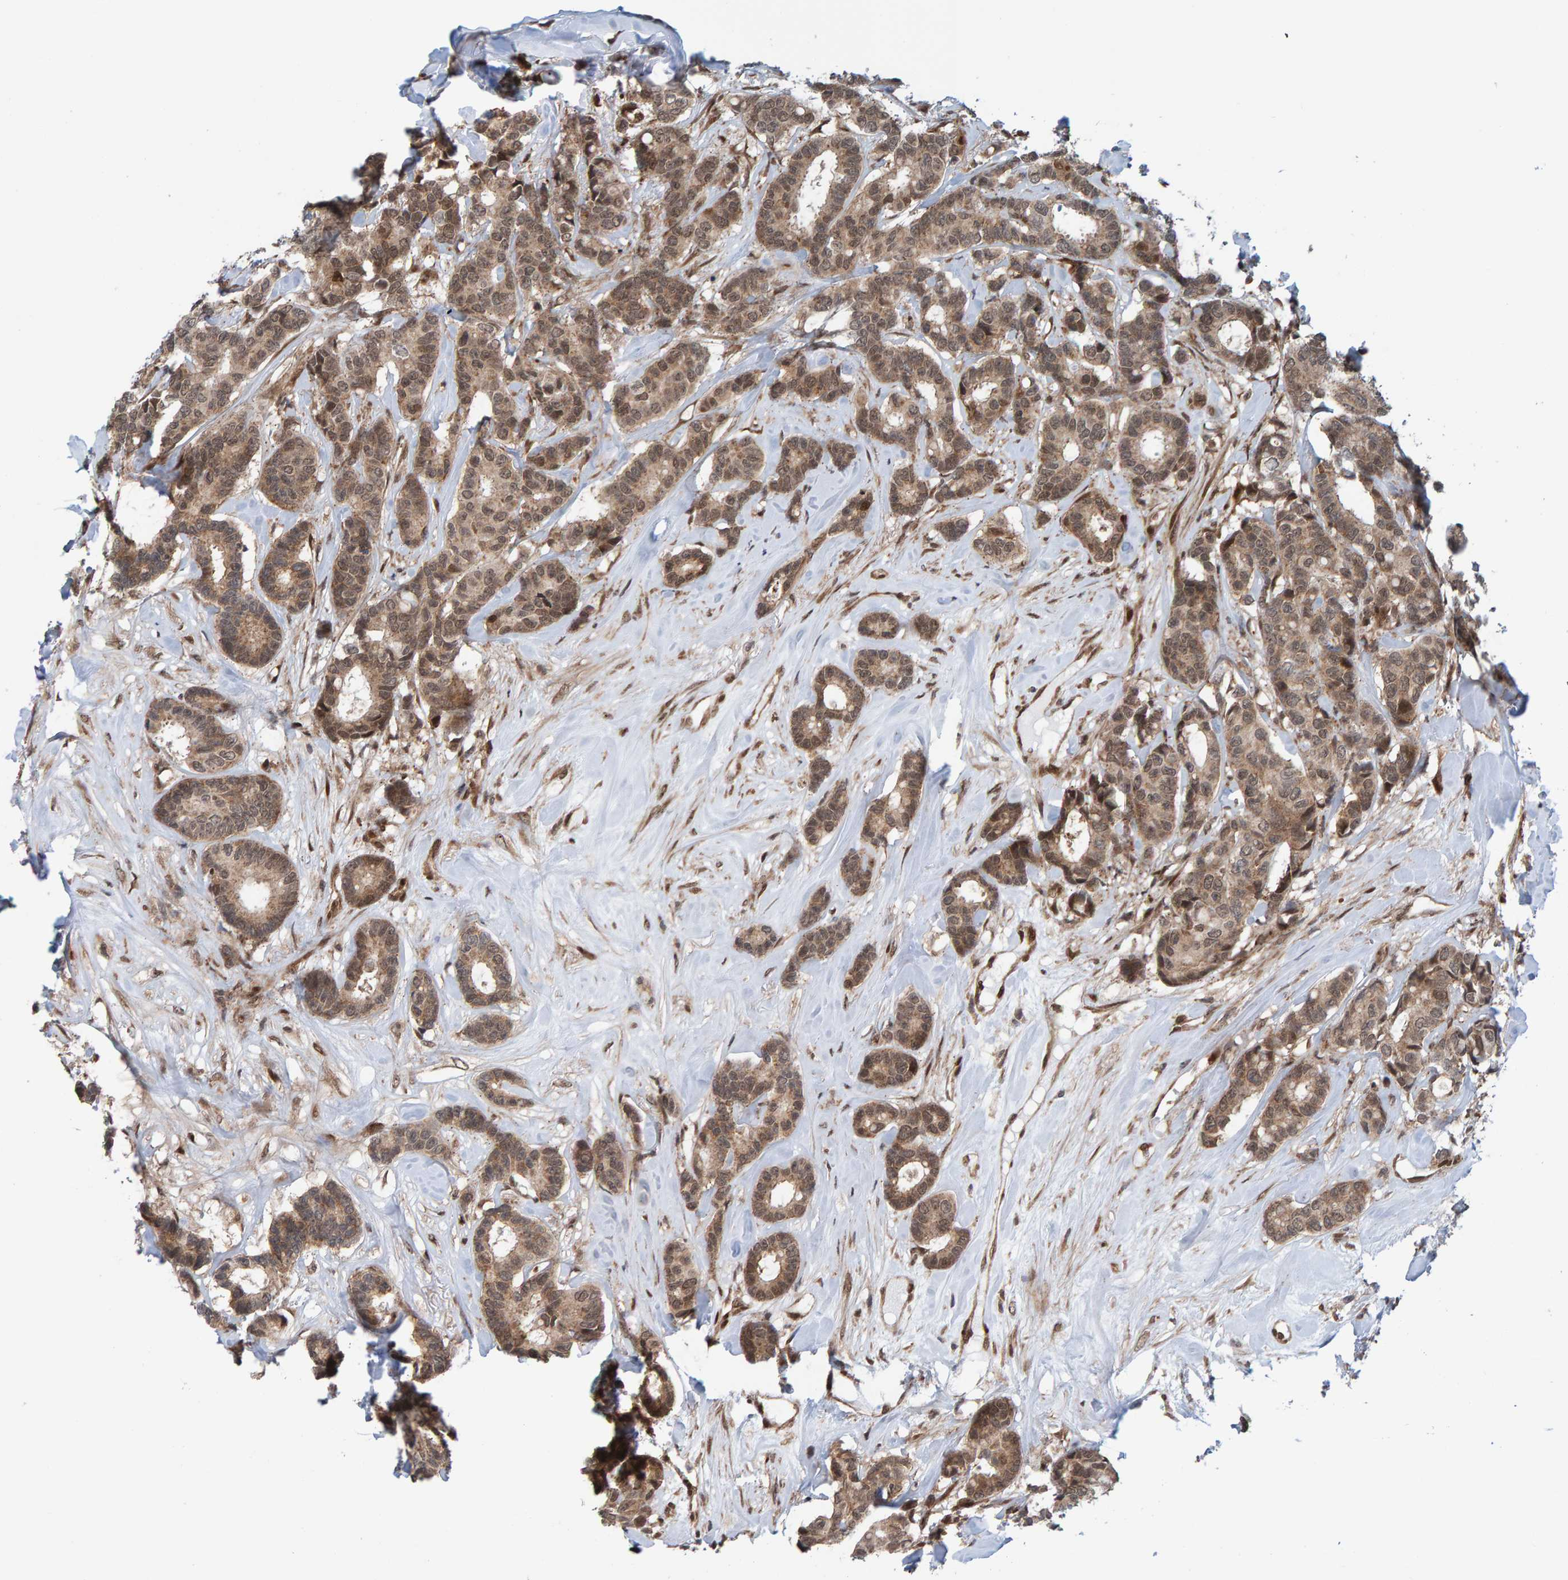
{"staining": {"intensity": "weak", "quantity": ">75%", "location": "cytoplasmic/membranous,nuclear"}, "tissue": "breast cancer", "cell_type": "Tumor cells", "image_type": "cancer", "snomed": [{"axis": "morphology", "description": "Duct carcinoma"}, {"axis": "topography", "description": "Breast"}], "caption": "Weak cytoplasmic/membranous and nuclear staining is seen in about >75% of tumor cells in breast intraductal carcinoma.", "gene": "ZNF366", "patient": {"sex": "female", "age": 87}}